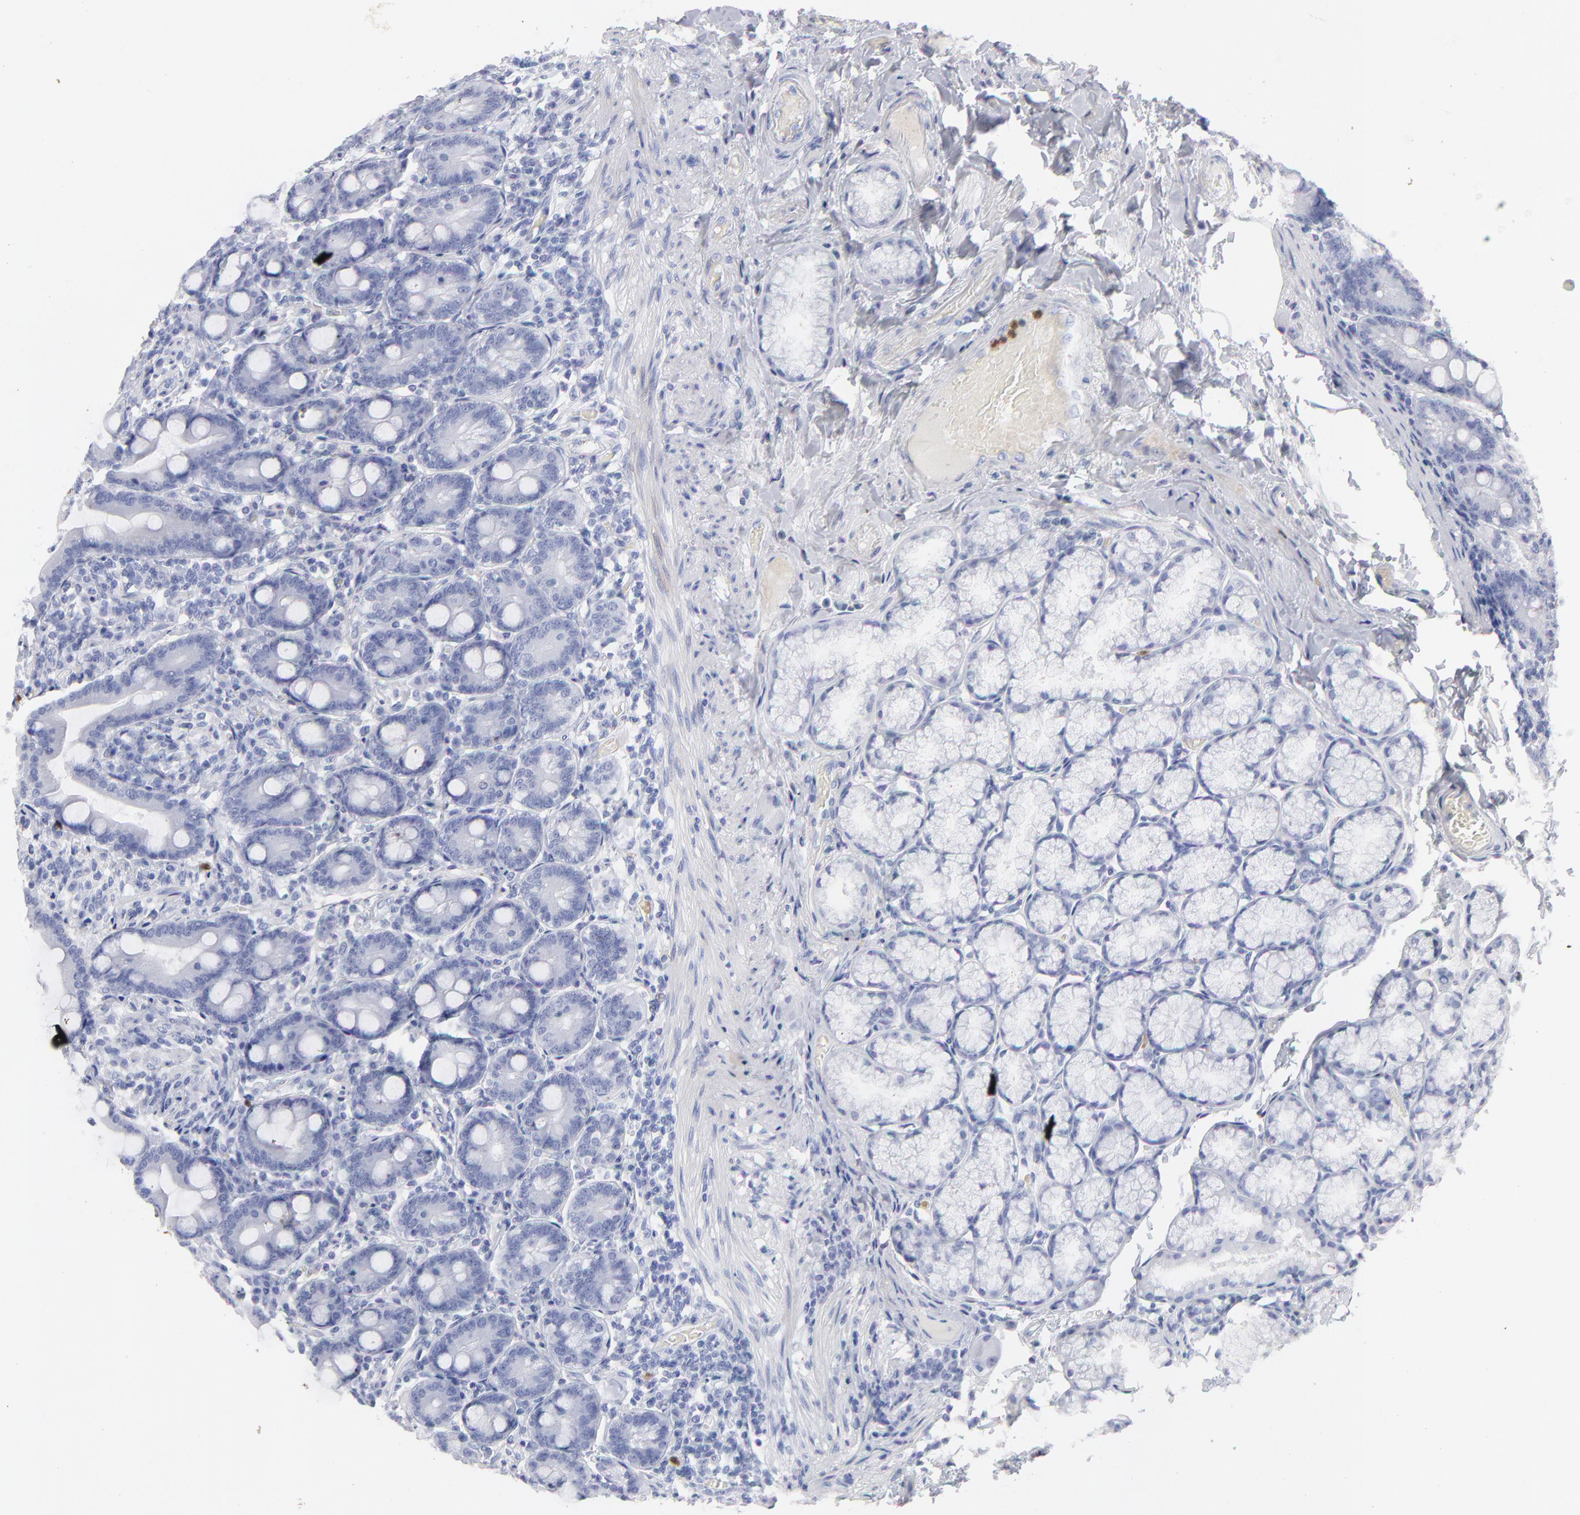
{"staining": {"intensity": "negative", "quantity": "none", "location": "none"}, "tissue": "duodenum", "cell_type": "Glandular cells", "image_type": "normal", "snomed": [{"axis": "morphology", "description": "Normal tissue, NOS"}, {"axis": "topography", "description": "Duodenum"}], "caption": "The immunohistochemistry image has no significant staining in glandular cells of duodenum.", "gene": "ARG1", "patient": {"sex": "female", "age": 64}}